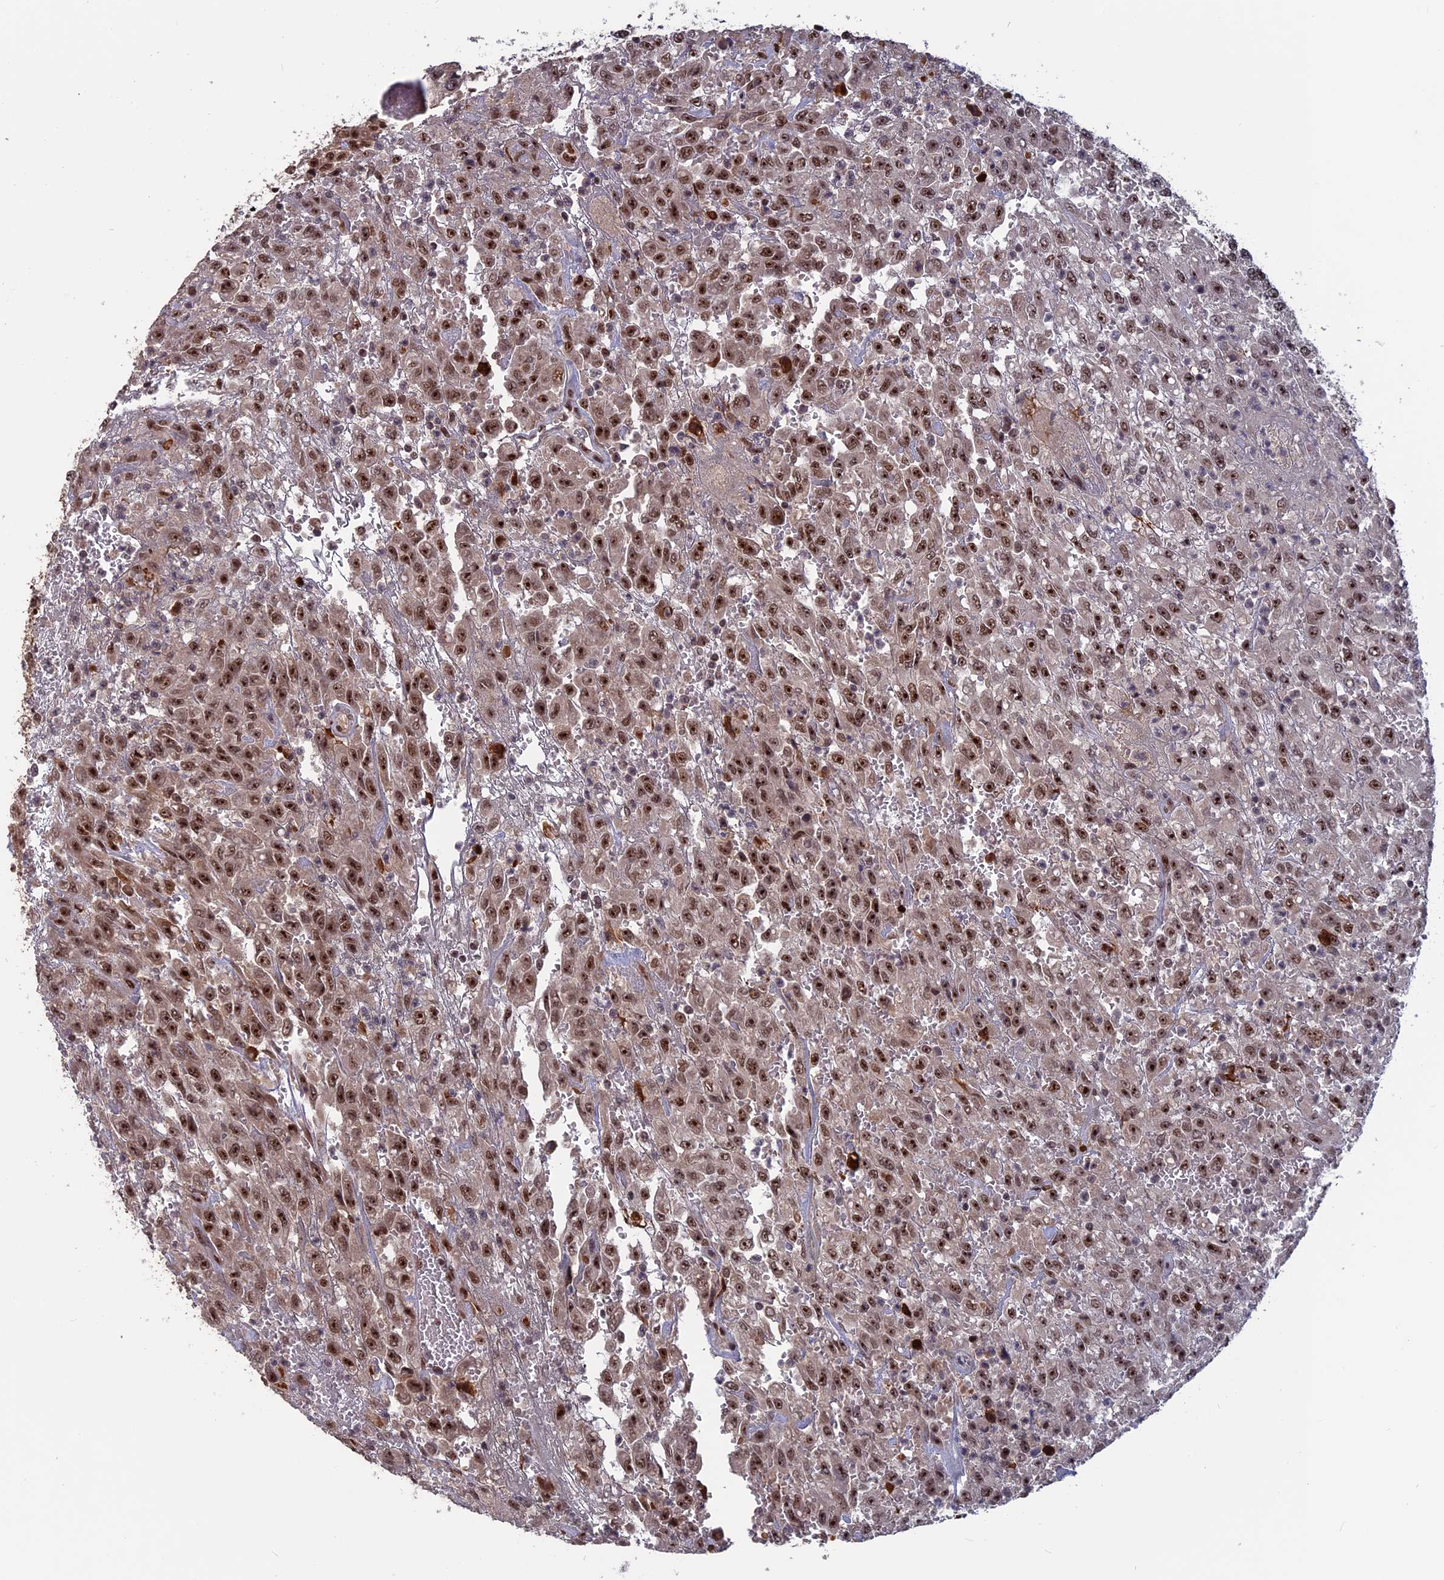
{"staining": {"intensity": "moderate", "quantity": ">75%", "location": "nuclear"}, "tissue": "urothelial cancer", "cell_type": "Tumor cells", "image_type": "cancer", "snomed": [{"axis": "morphology", "description": "Urothelial carcinoma, High grade"}, {"axis": "topography", "description": "Urinary bladder"}], "caption": "Human urothelial cancer stained with a protein marker demonstrates moderate staining in tumor cells.", "gene": "CACTIN", "patient": {"sex": "male", "age": 46}}